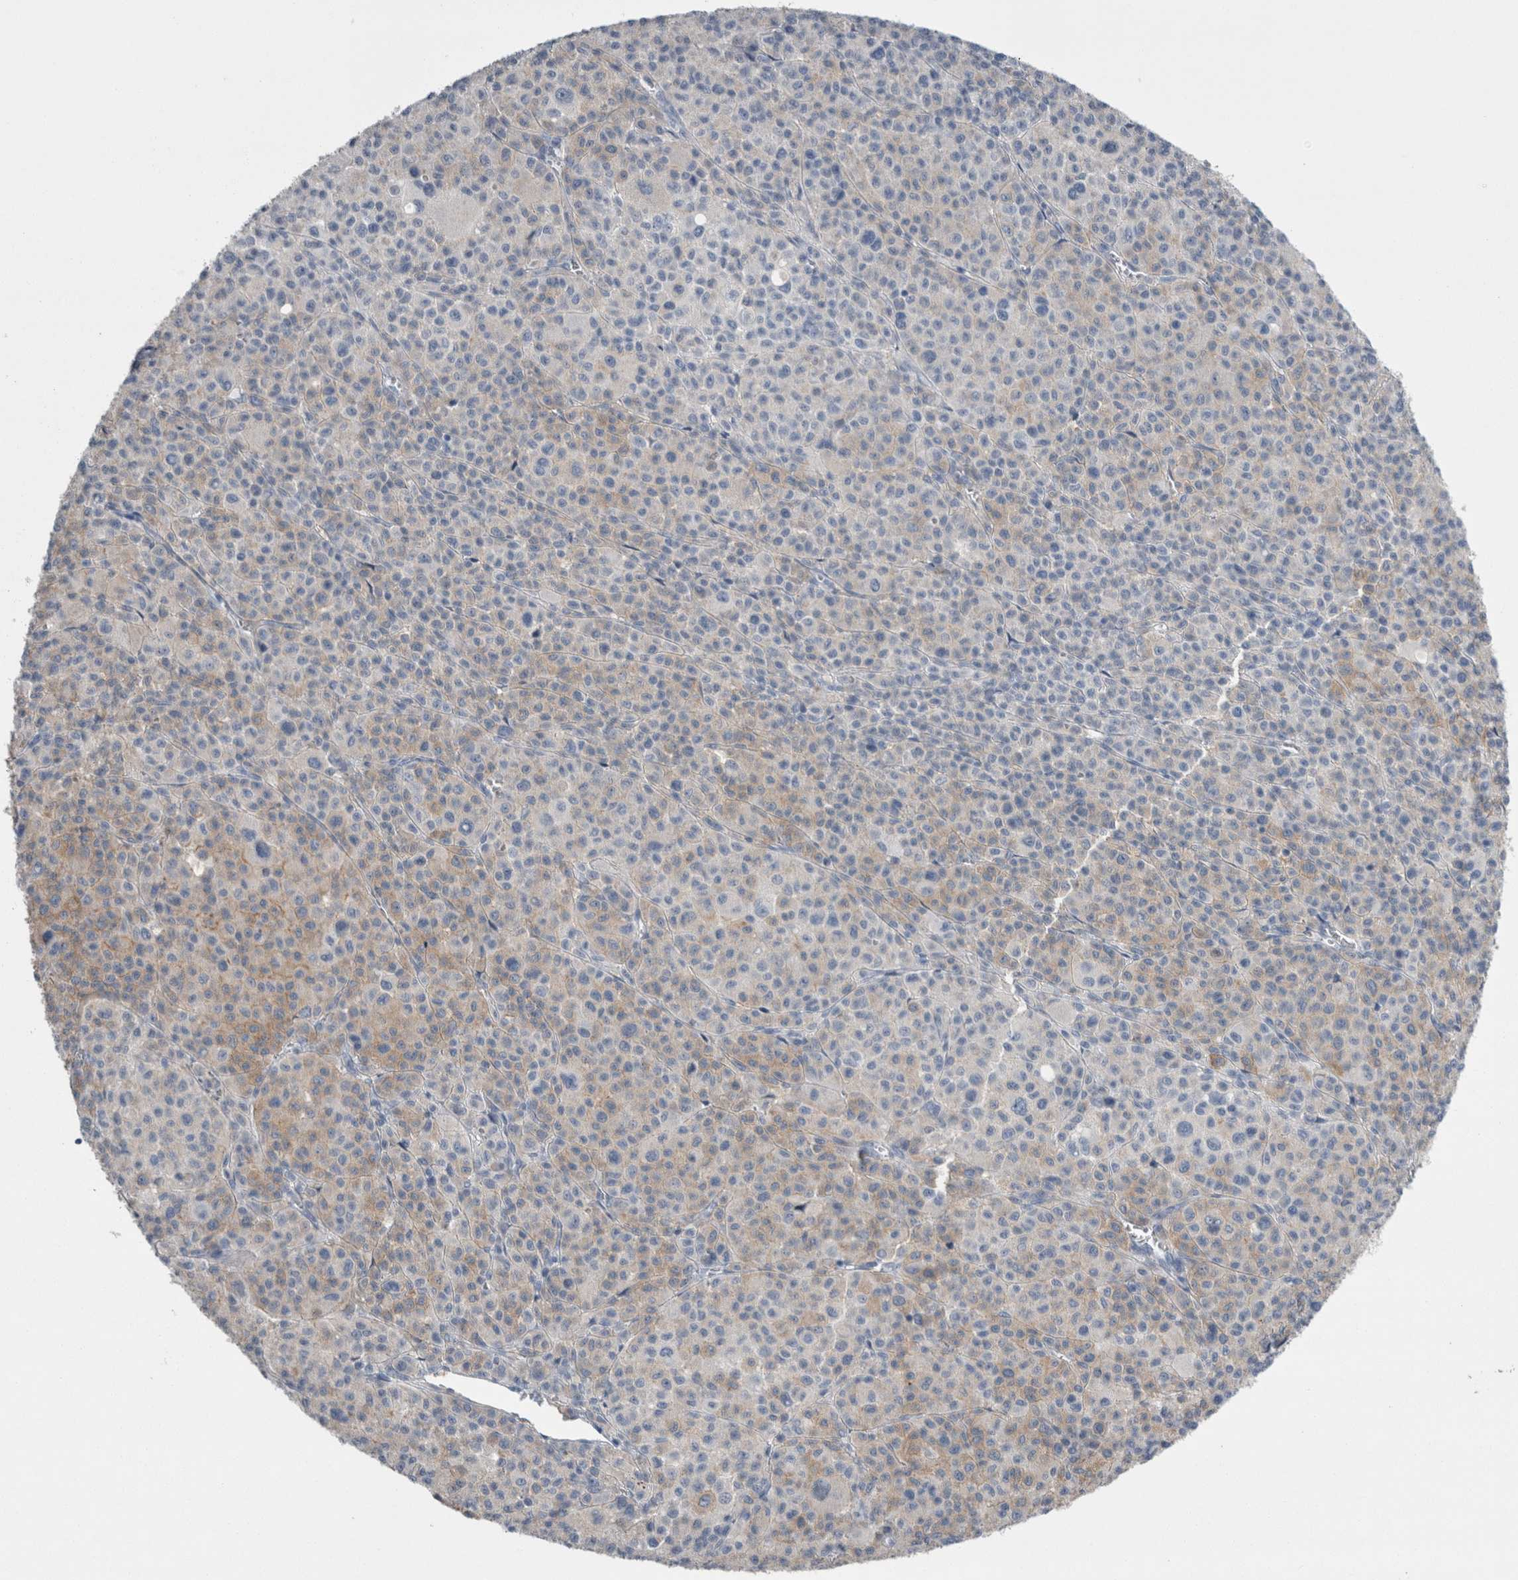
{"staining": {"intensity": "weak", "quantity": "<25%", "location": "cytoplasmic/membranous"}, "tissue": "melanoma", "cell_type": "Tumor cells", "image_type": "cancer", "snomed": [{"axis": "morphology", "description": "Malignant melanoma, Metastatic site"}, {"axis": "topography", "description": "Skin"}], "caption": "Immunohistochemistry of human malignant melanoma (metastatic site) displays no staining in tumor cells. The staining is performed using DAB brown chromogen with nuclei counter-stained in using hematoxylin.", "gene": "REG1A", "patient": {"sex": "female", "age": 74}}